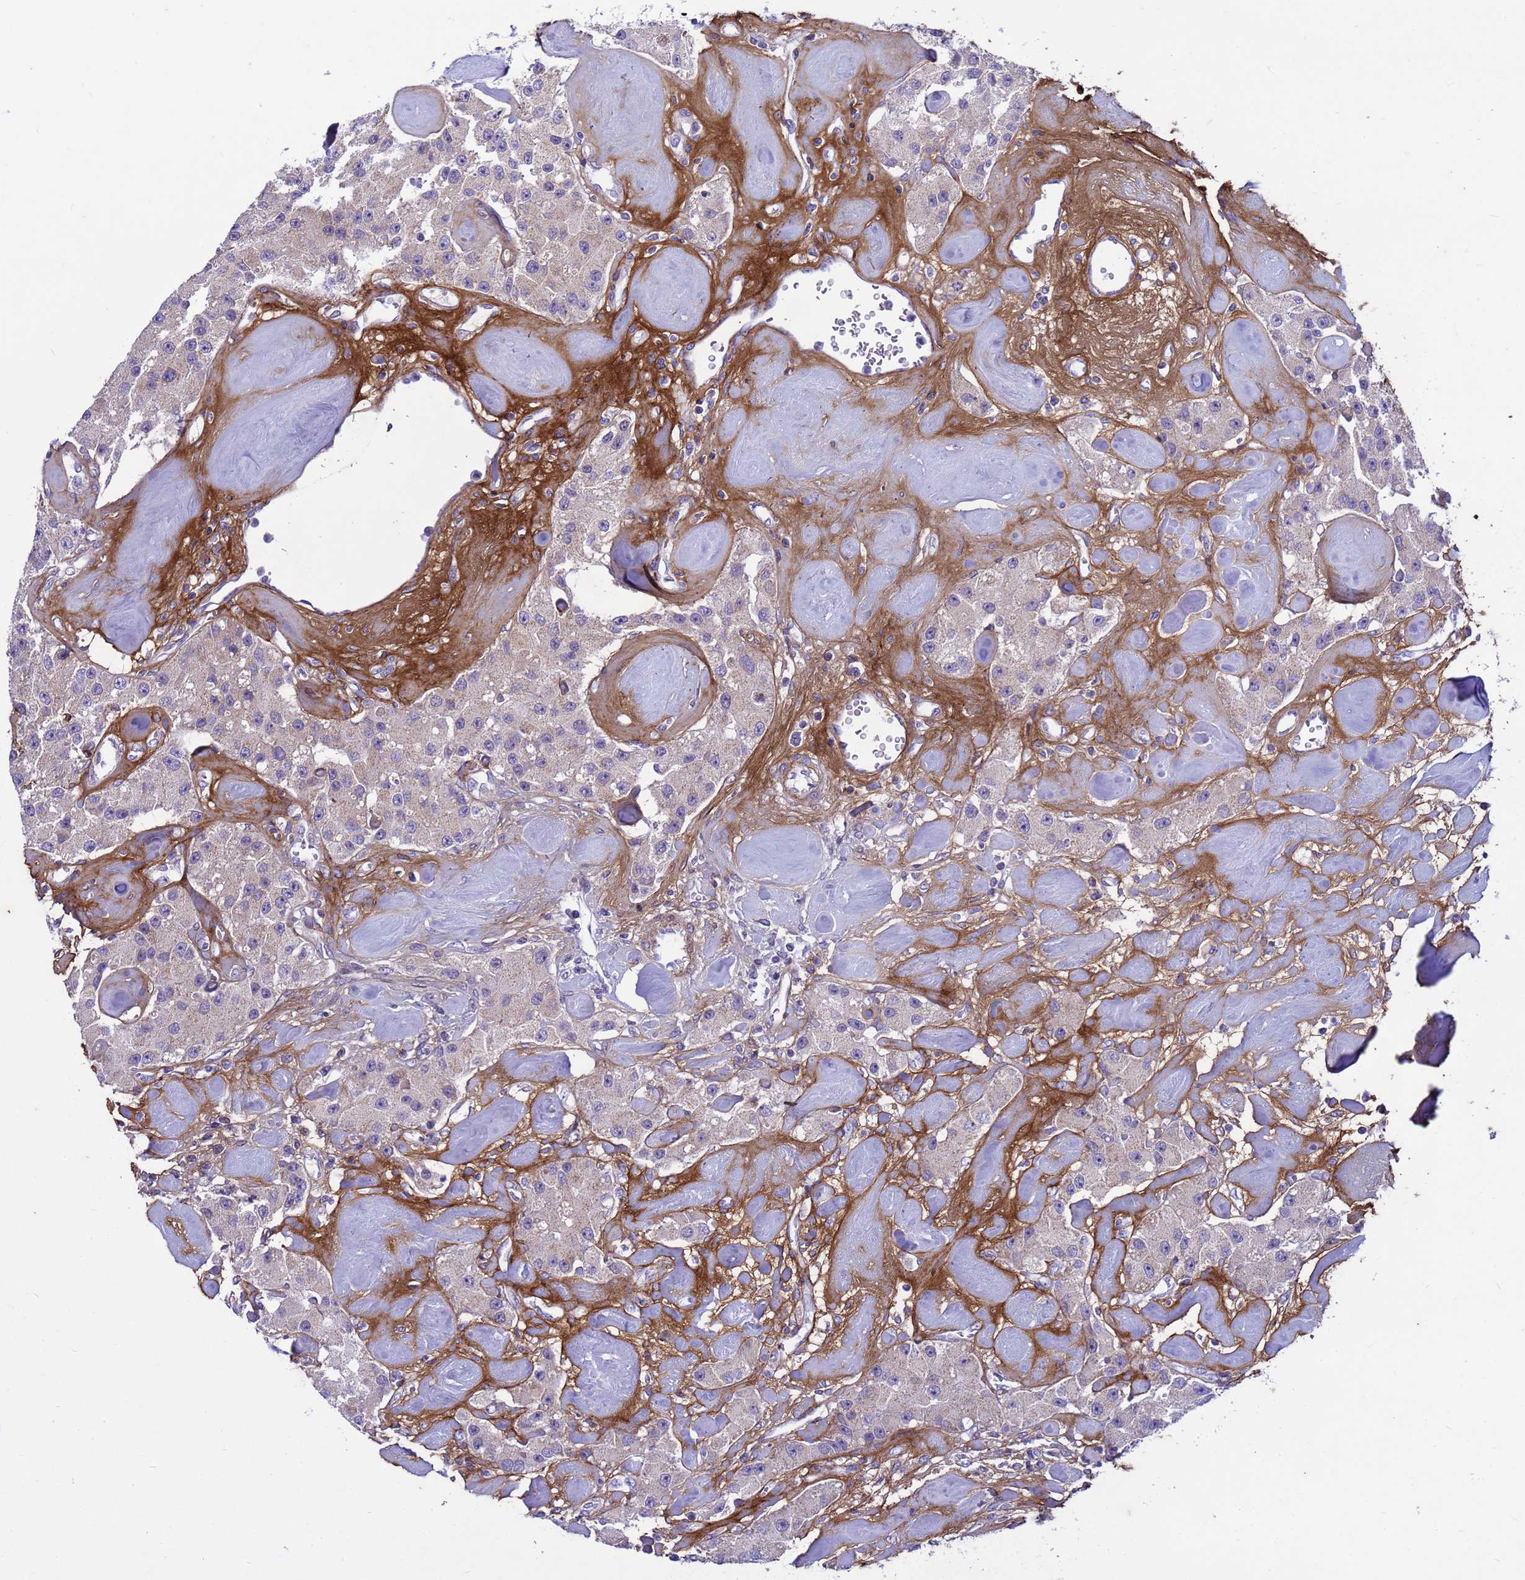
{"staining": {"intensity": "weak", "quantity": "<25%", "location": "cytoplasmic/membranous"}, "tissue": "carcinoid", "cell_type": "Tumor cells", "image_type": "cancer", "snomed": [{"axis": "morphology", "description": "Carcinoid, malignant, NOS"}, {"axis": "topography", "description": "Pancreas"}], "caption": "High power microscopy image of an immunohistochemistry (IHC) histopathology image of carcinoid, revealing no significant expression in tumor cells.", "gene": "P2RX7", "patient": {"sex": "male", "age": 41}}